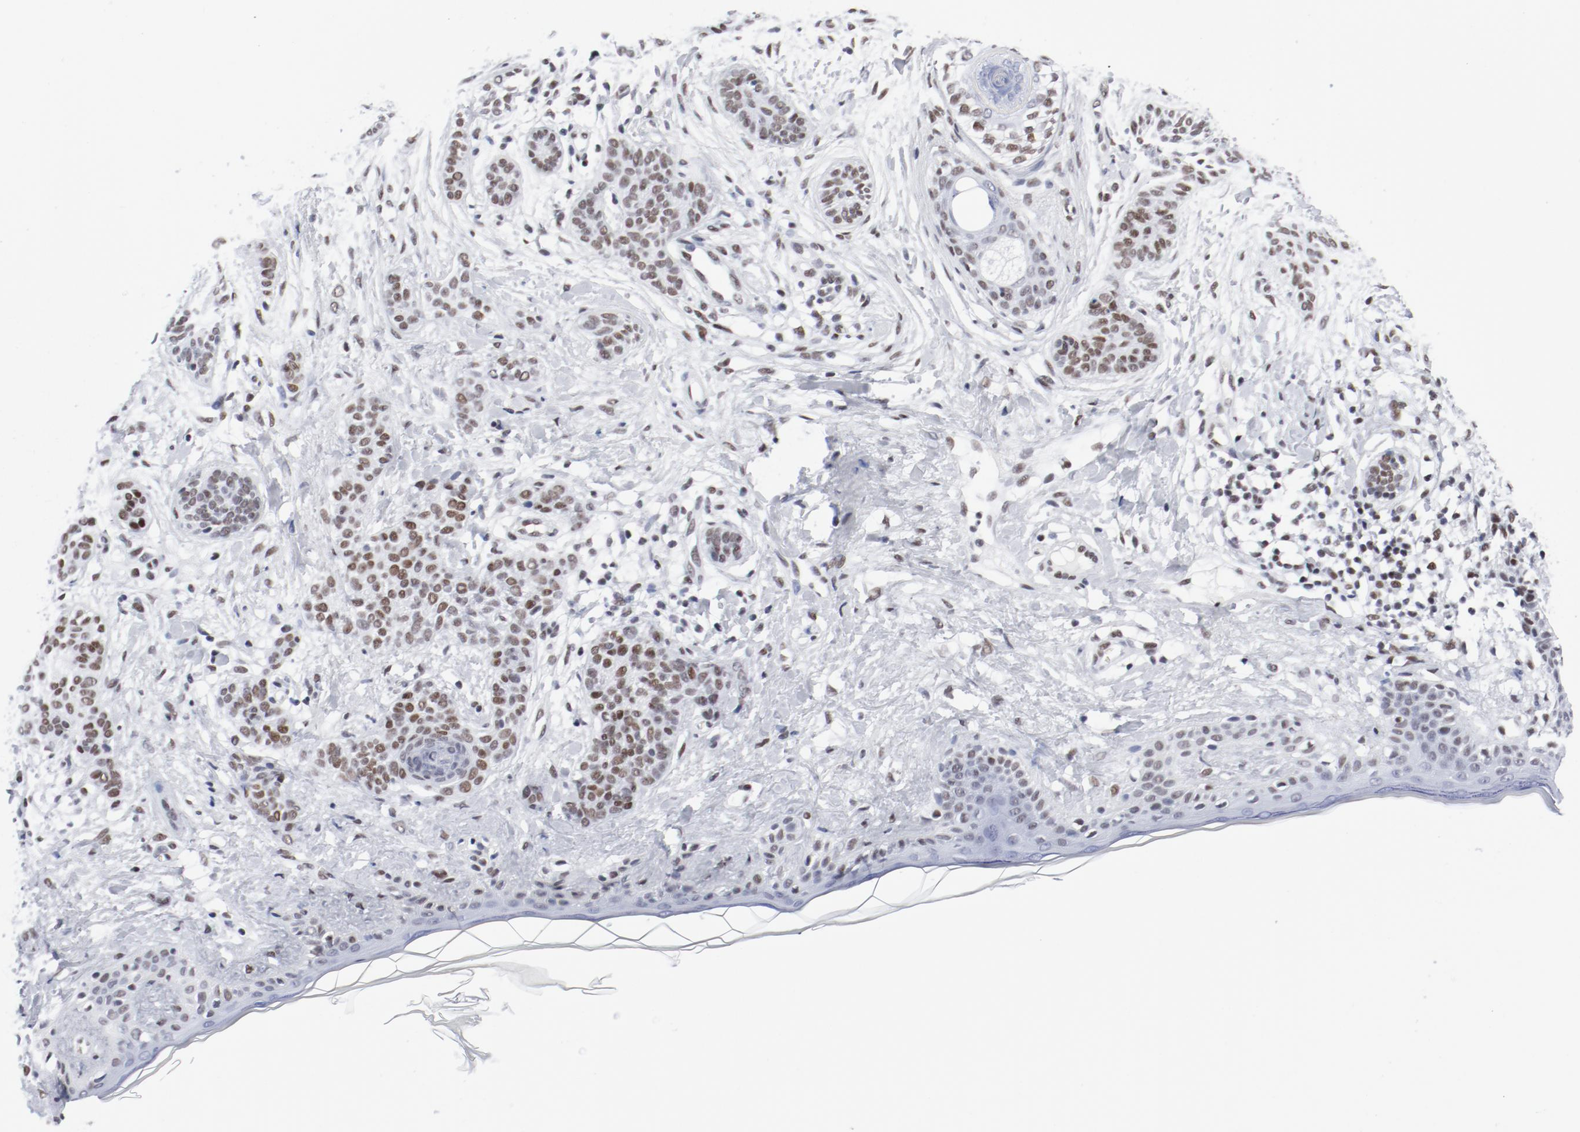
{"staining": {"intensity": "weak", "quantity": "25%-75%", "location": "nuclear"}, "tissue": "skin cancer", "cell_type": "Tumor cells", "image_type": "cancer", "snomed": [{"axis": "morphology", "description": "Normal tissue, NOS"}, {"axis": "morphology", "description": "Basal cell carcinoma"}, {"axis": "topography", "description": "Skin"}], "caption": "About 25%-75% of tumor cells in skin cancer (basal cell carcinoma) demonstrate weak nuclear protein expression as visualized by brown immunohistochemical staining.", "gene": "ATF2", "patient": {"sex": "male", "age": 63}}